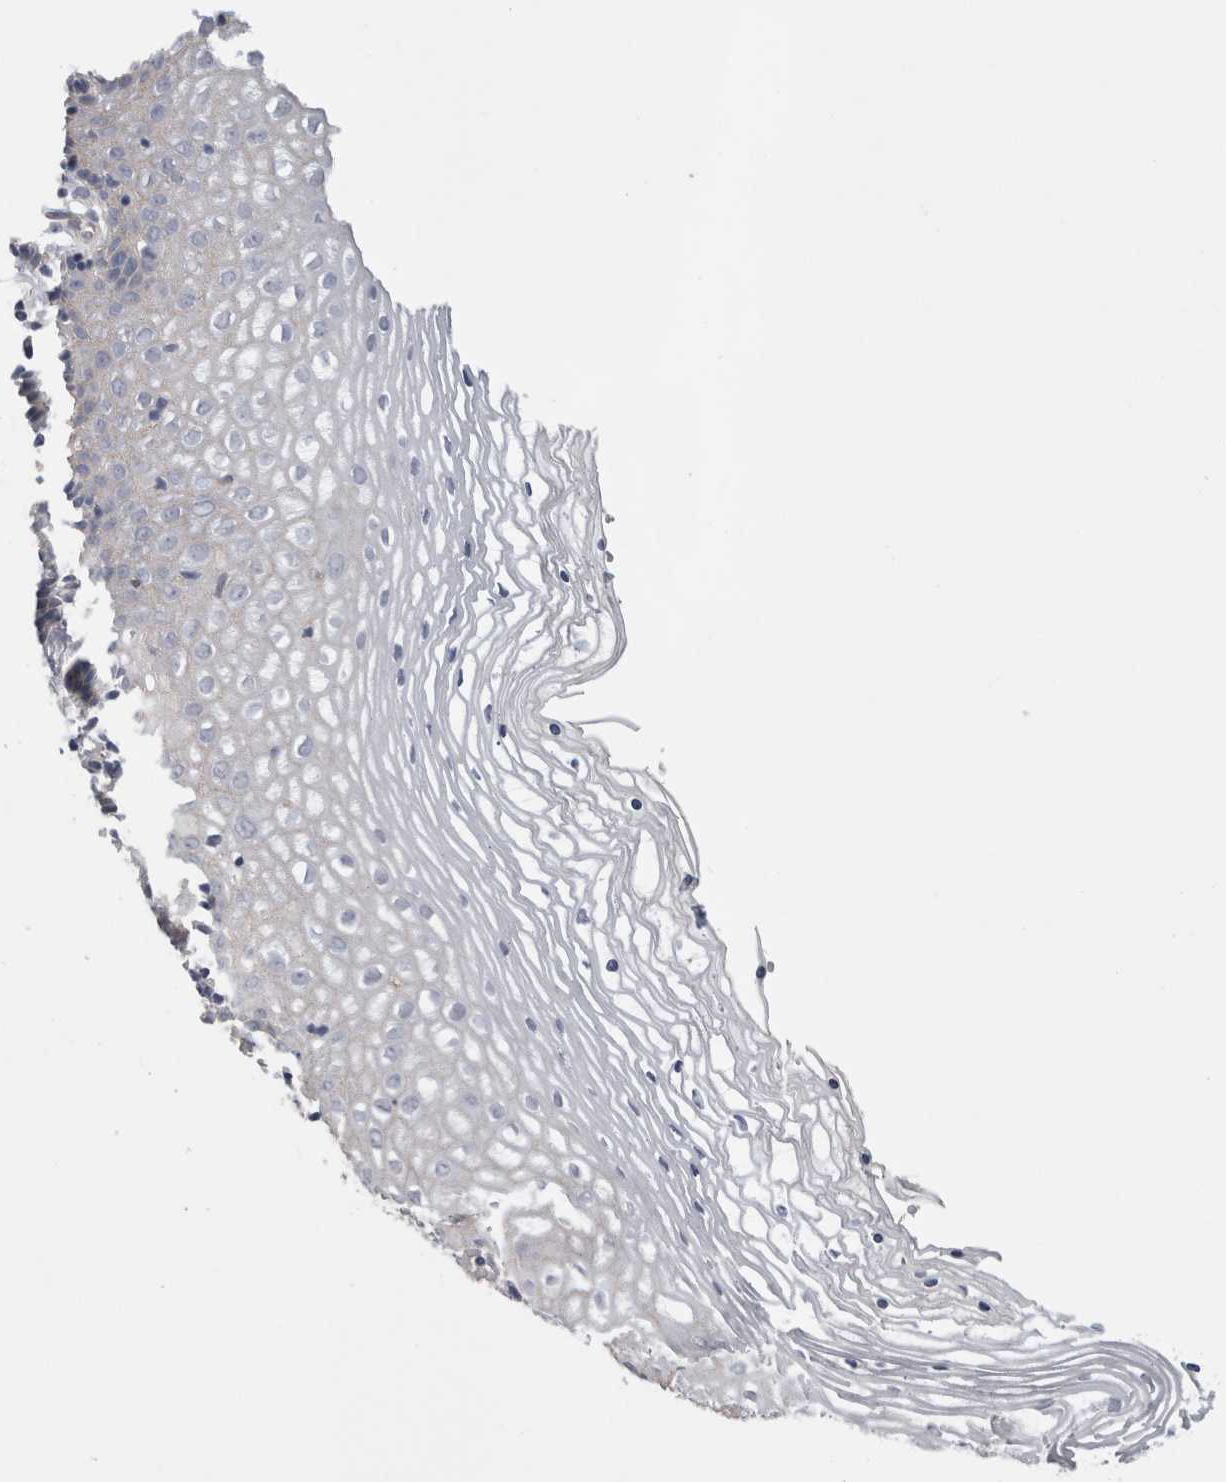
{"staining": {"intensity": "negative", "quantity": "none", "location": "none"}, "tissue": "vagina", "cell_type": "Squamous epithelial cells", "image_type": "normal", "snomed": [{"axis": "morphology", "description": "Normal tissue, NOS"}, {"axis": "topography", "description": "Vagina"}], "caption": "This is an immunohistochemistry (IHC) image of normal vagina. There is no expression in squamous epithelial cells.", "gene": "NECTIN2", "patient": {"sex": "female", "age": 32}}